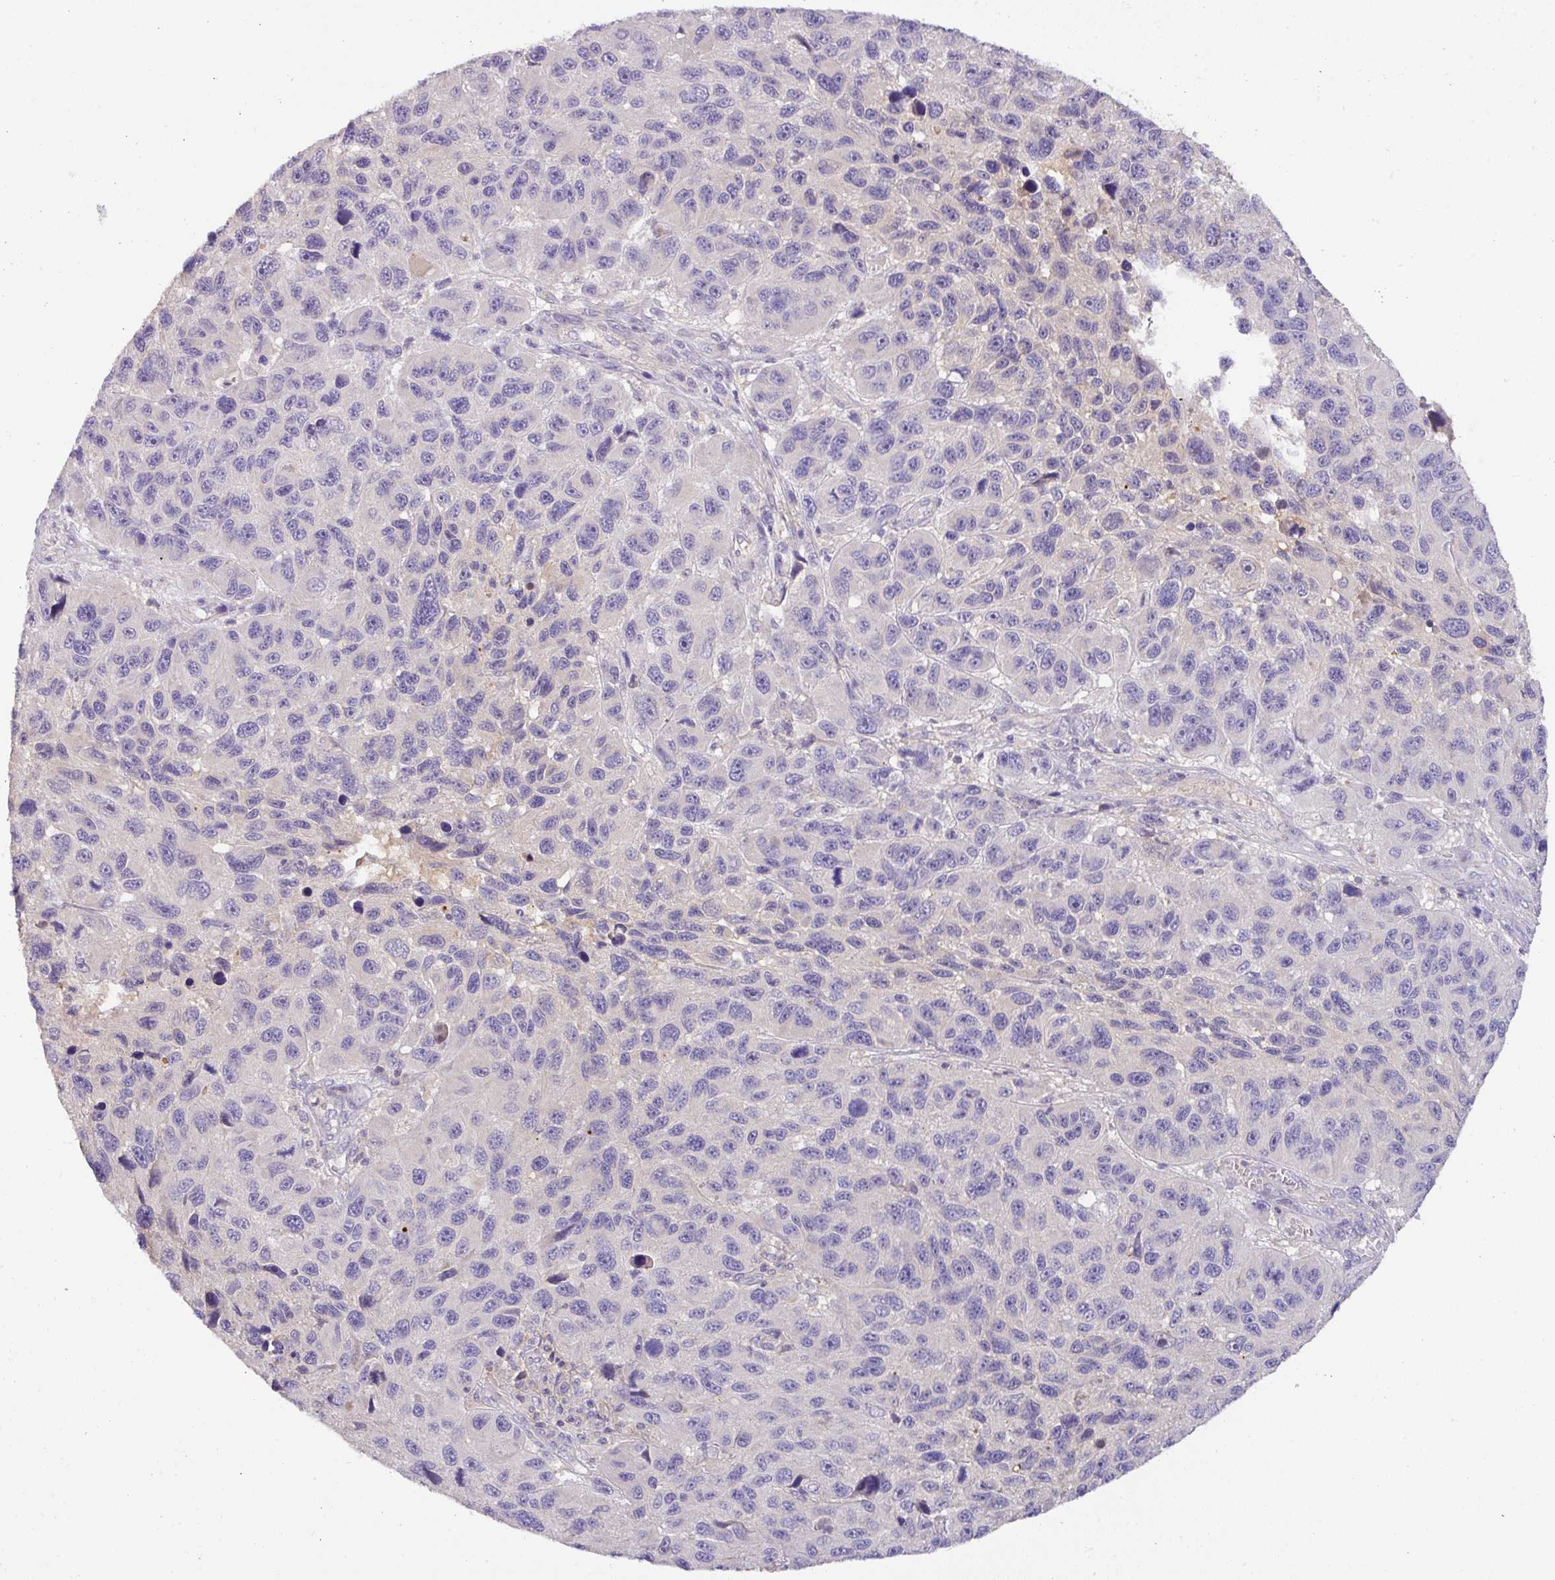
{"staining": {"intensity": "negative", "quantity": "none", "location": "none"}, "tissue": "melanoma", "cell_type": "Tumor cells", "image_type": "cancer", "snomed": [{"axis": "morphology", "description": "Malignant melanoma, NOS"}, {"axis": "topography", "description": "Skin"}], "caption": "A high-resolution photomicrograph shows immunohistochemistry staining of malignant melanoma, which exhibits no significant staining in tumor cells. (DAB IHC visualized using brightfield microscopy, high magnification).", "gene": "HOXC13", "patient": {"sex": "male", "age": 53}}